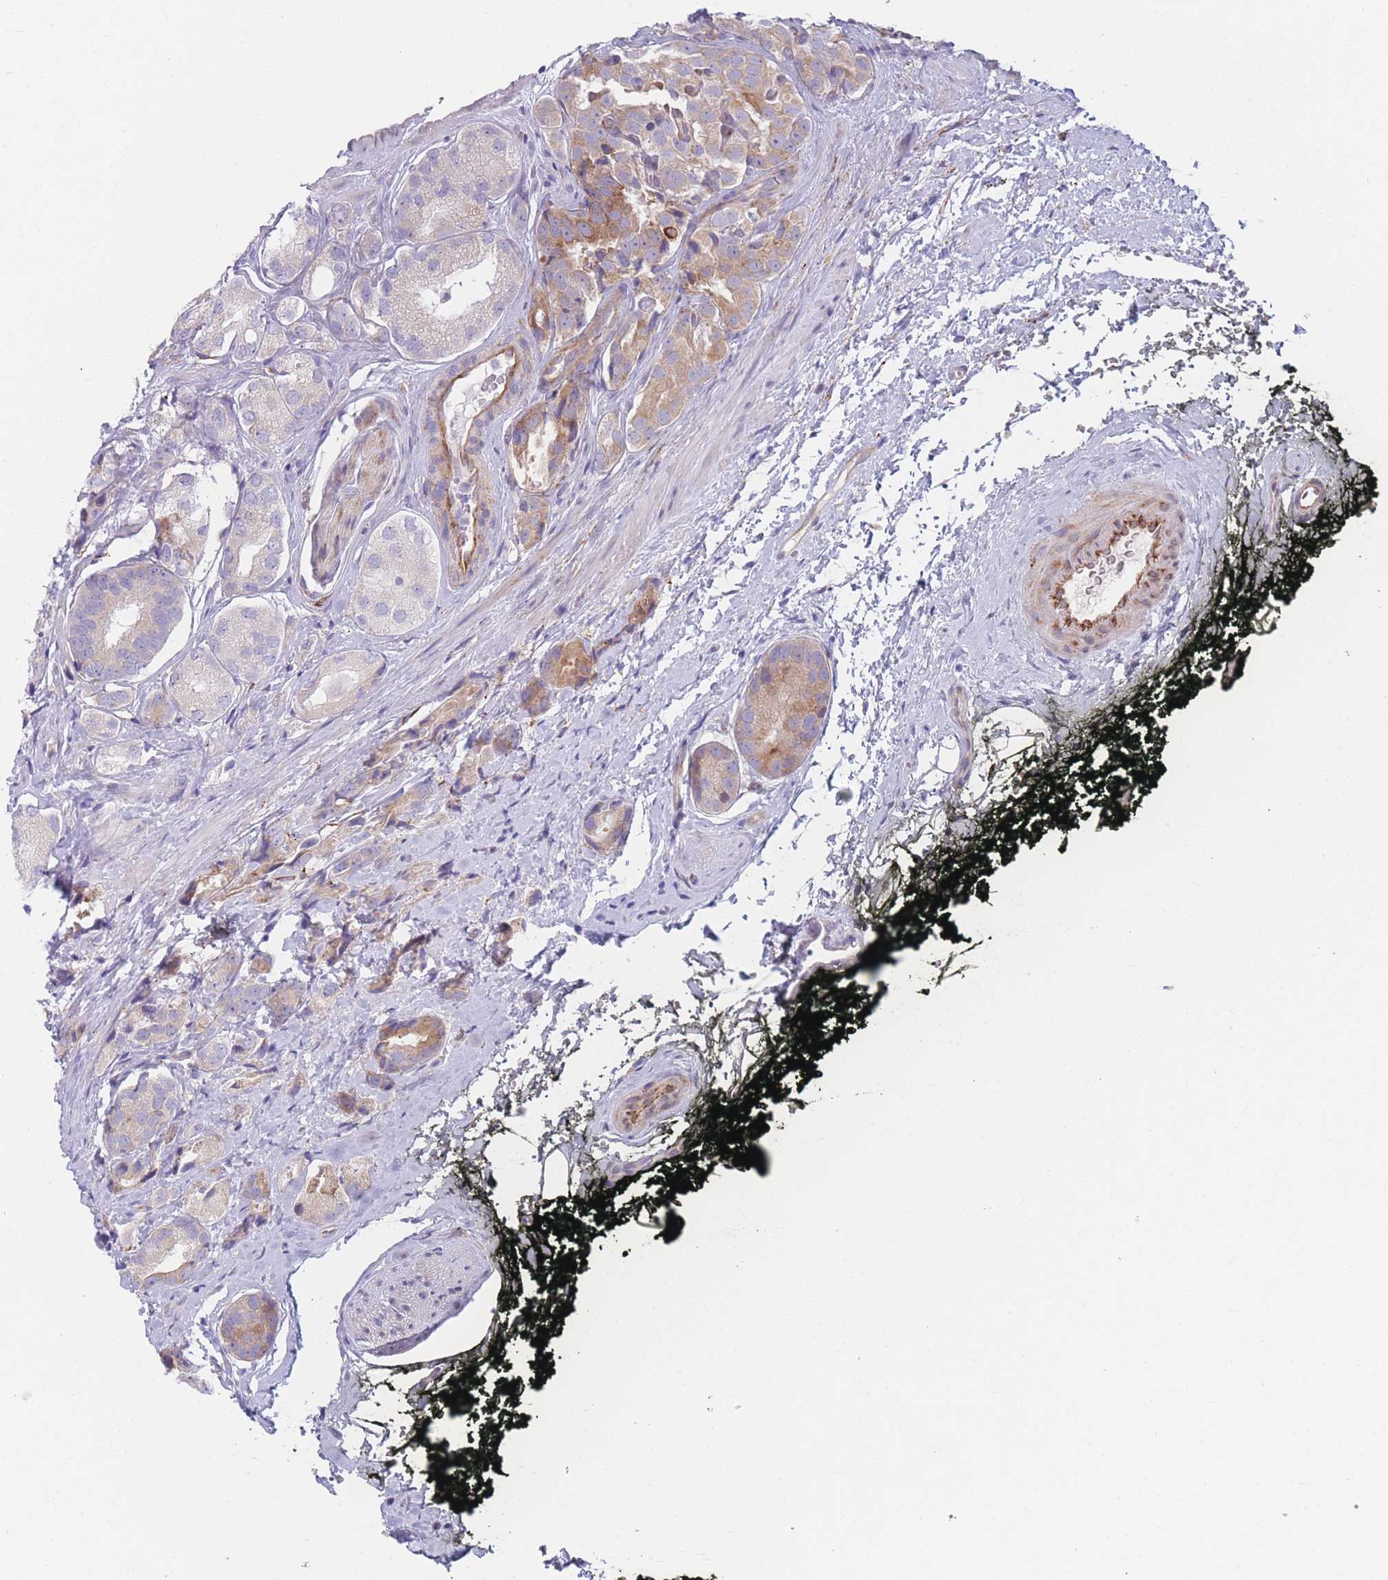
{"staining": {"intensity": "moderate", "quantity": "25%-75%", "location": "cytoplasmic/membranous"}, "tissue": "prostate cancer", "cell_type": "Tumor cells", "image_type": "cancer", "snomed": [{"axis": "morphology", "description": "Adenocarcinoma, High grade"}, {"axis": "topography", "description": "Prostate"}], "caption": "This histopathology image demonstrates immunohistochemistry staining of prostate cancer (adenocarcinoma (high-grade)), with medium moderate cytoplasmic/membranous positivity in about 25%-75% of tumor cells.", "gene": "AK9", "patient": {"sex": "male", "age": 71}}